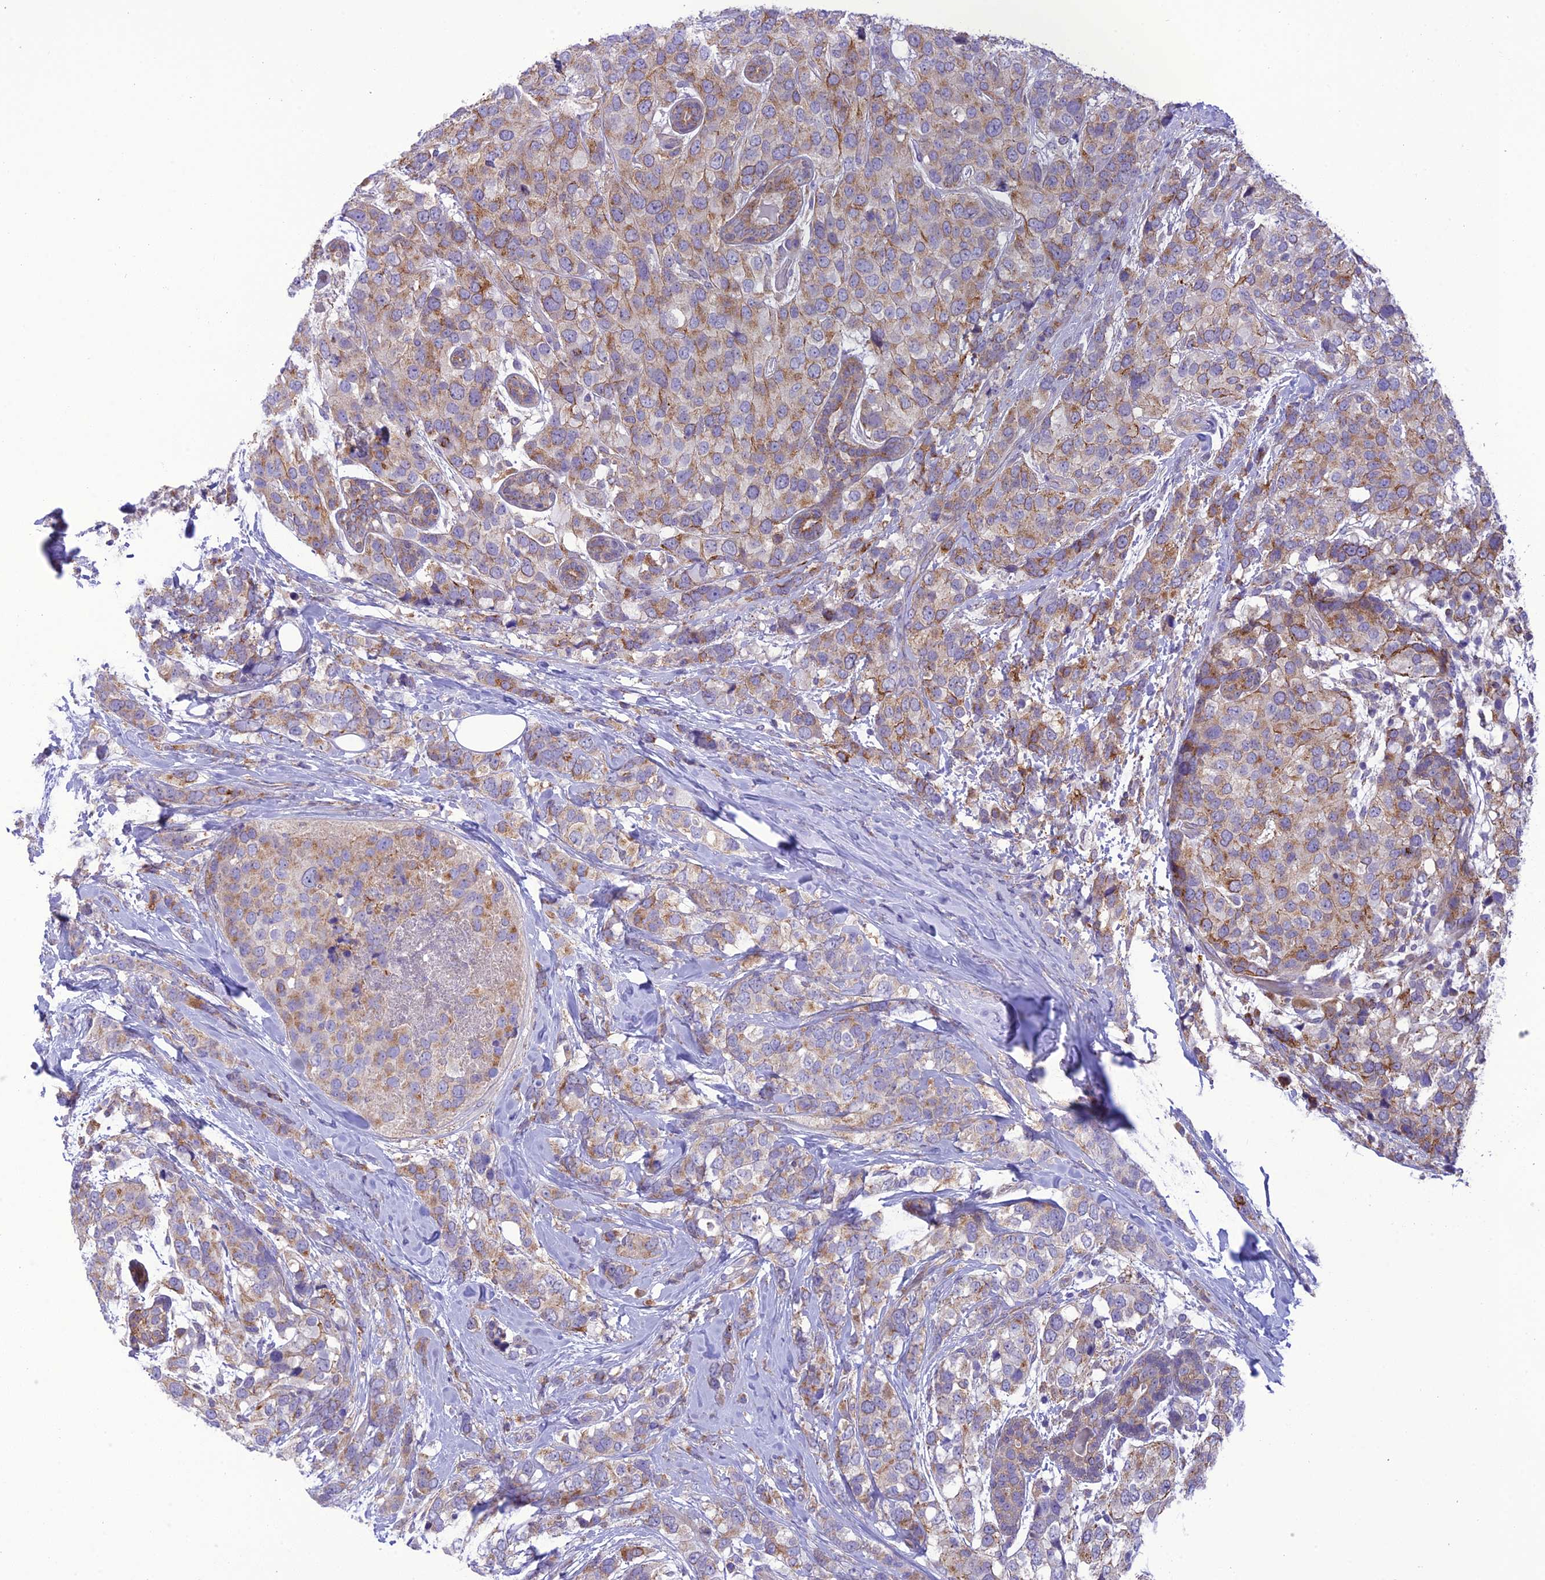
{"staining": {"intensity": "moderate", "quantity": "<25%", "location": "cytoplasmic/membranous"}, "tissue": "breast cancer", "cell_type": "Tumor cells", "image_type": "cancer", "snomed": [{"axis": "morphology", "description": "Lobular carcinoma"}, {"axis": "topography", "description": "Breast"}], "caption": "The immunohistochemical stain labels moderate cytoplasmic/membranous positivity in tumor cells of breast cancer tissue.", "gene": "JMY", "patient": {"sex": "female", "age": 59}}